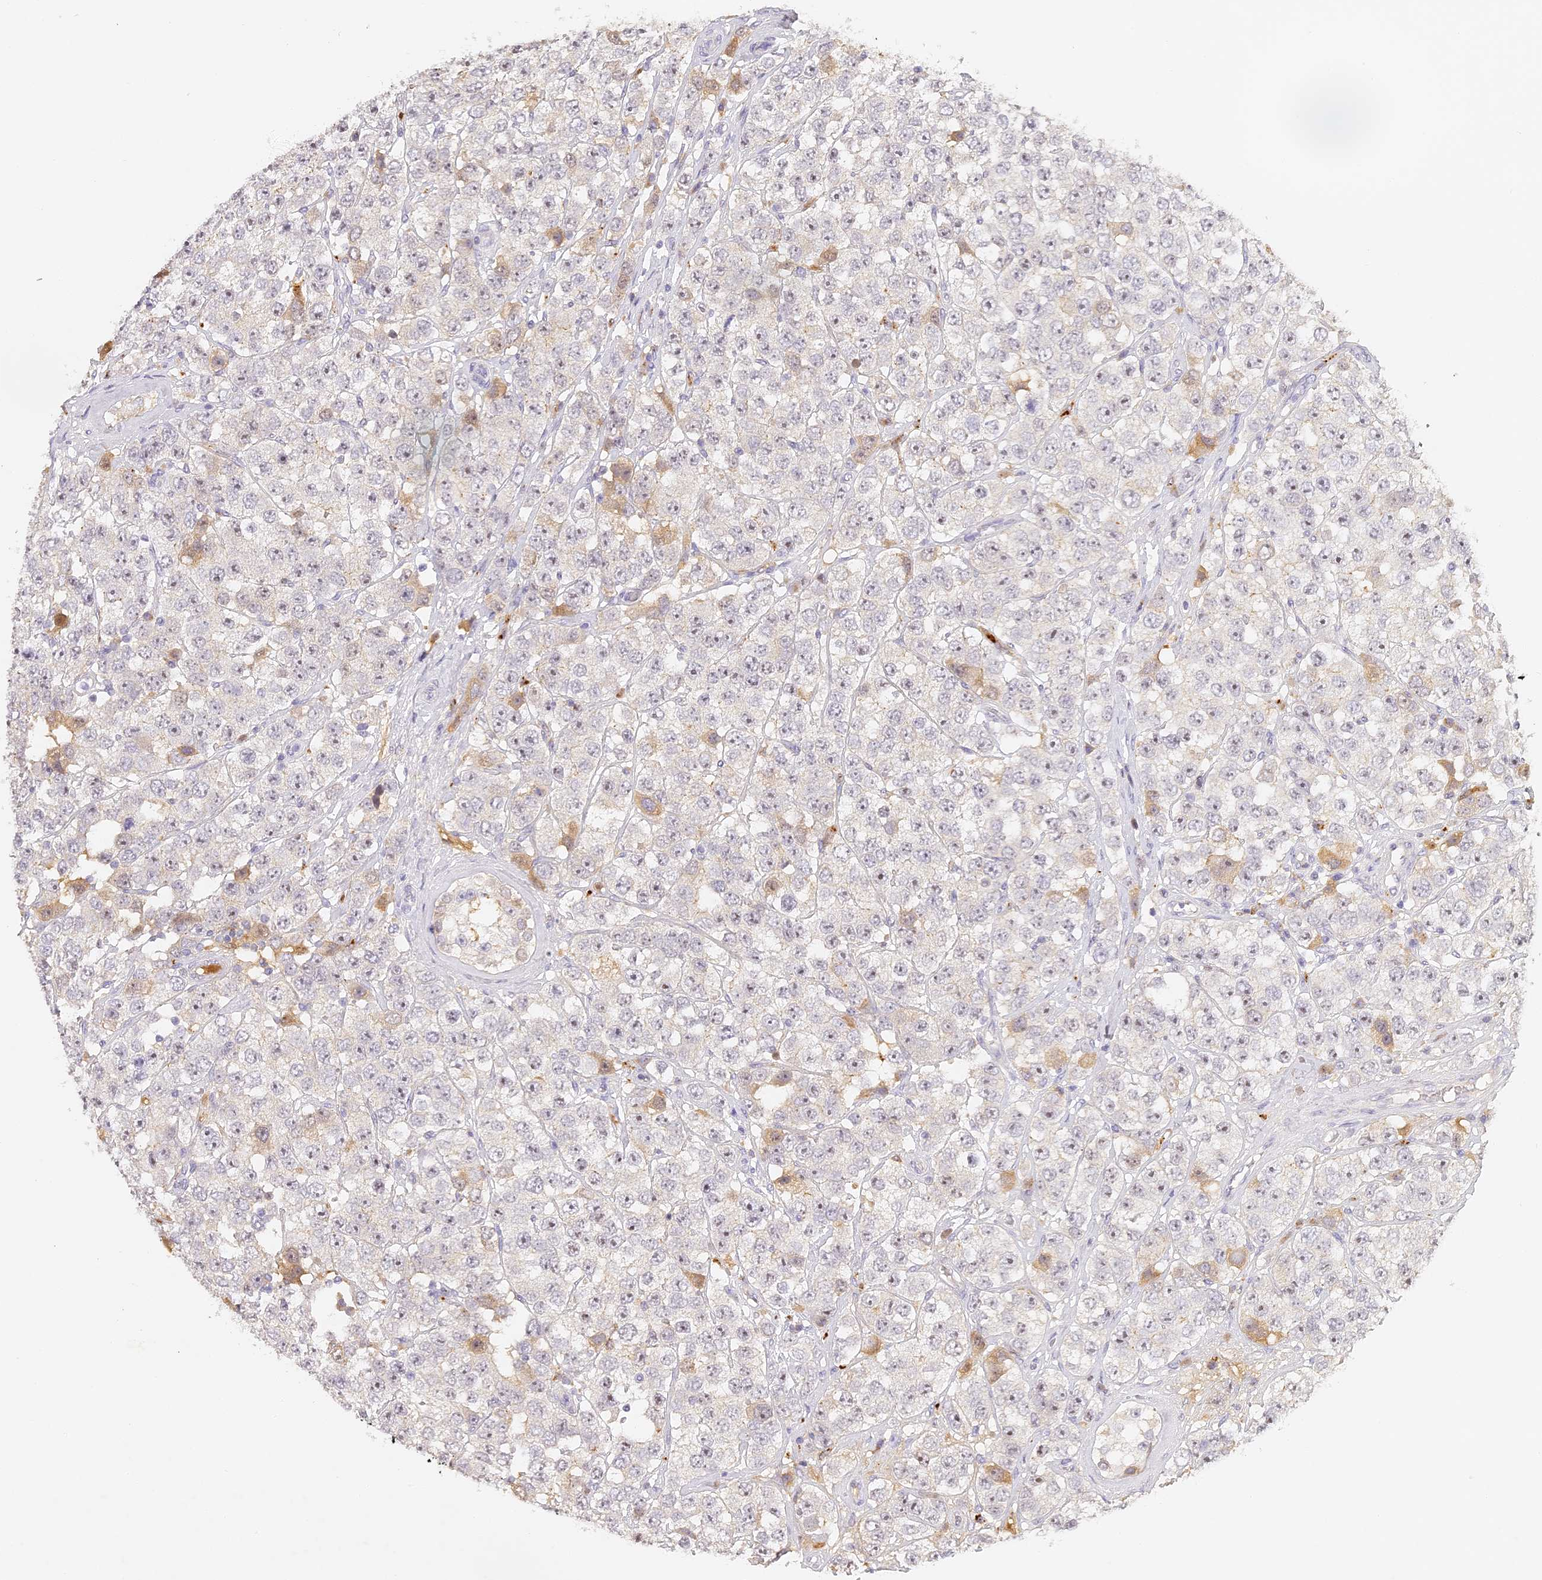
{"staining": {"intensity": "negative", "quantity": "none", "location": "none"}, "tissue": "testis cancer", "cell_type": "Tumor cells", "image_type": "cancer", "snomed": [{"axis": "morphology", "description": "Seminoma, NOS"}, {"axis": "topography", "description": "Testis"}], "caption": "Micrograph shows no protein staining in tumor cells of testis seminoma tissue.", "gene": "ELL3", "patient": {"sex": "male", "age": 28}}